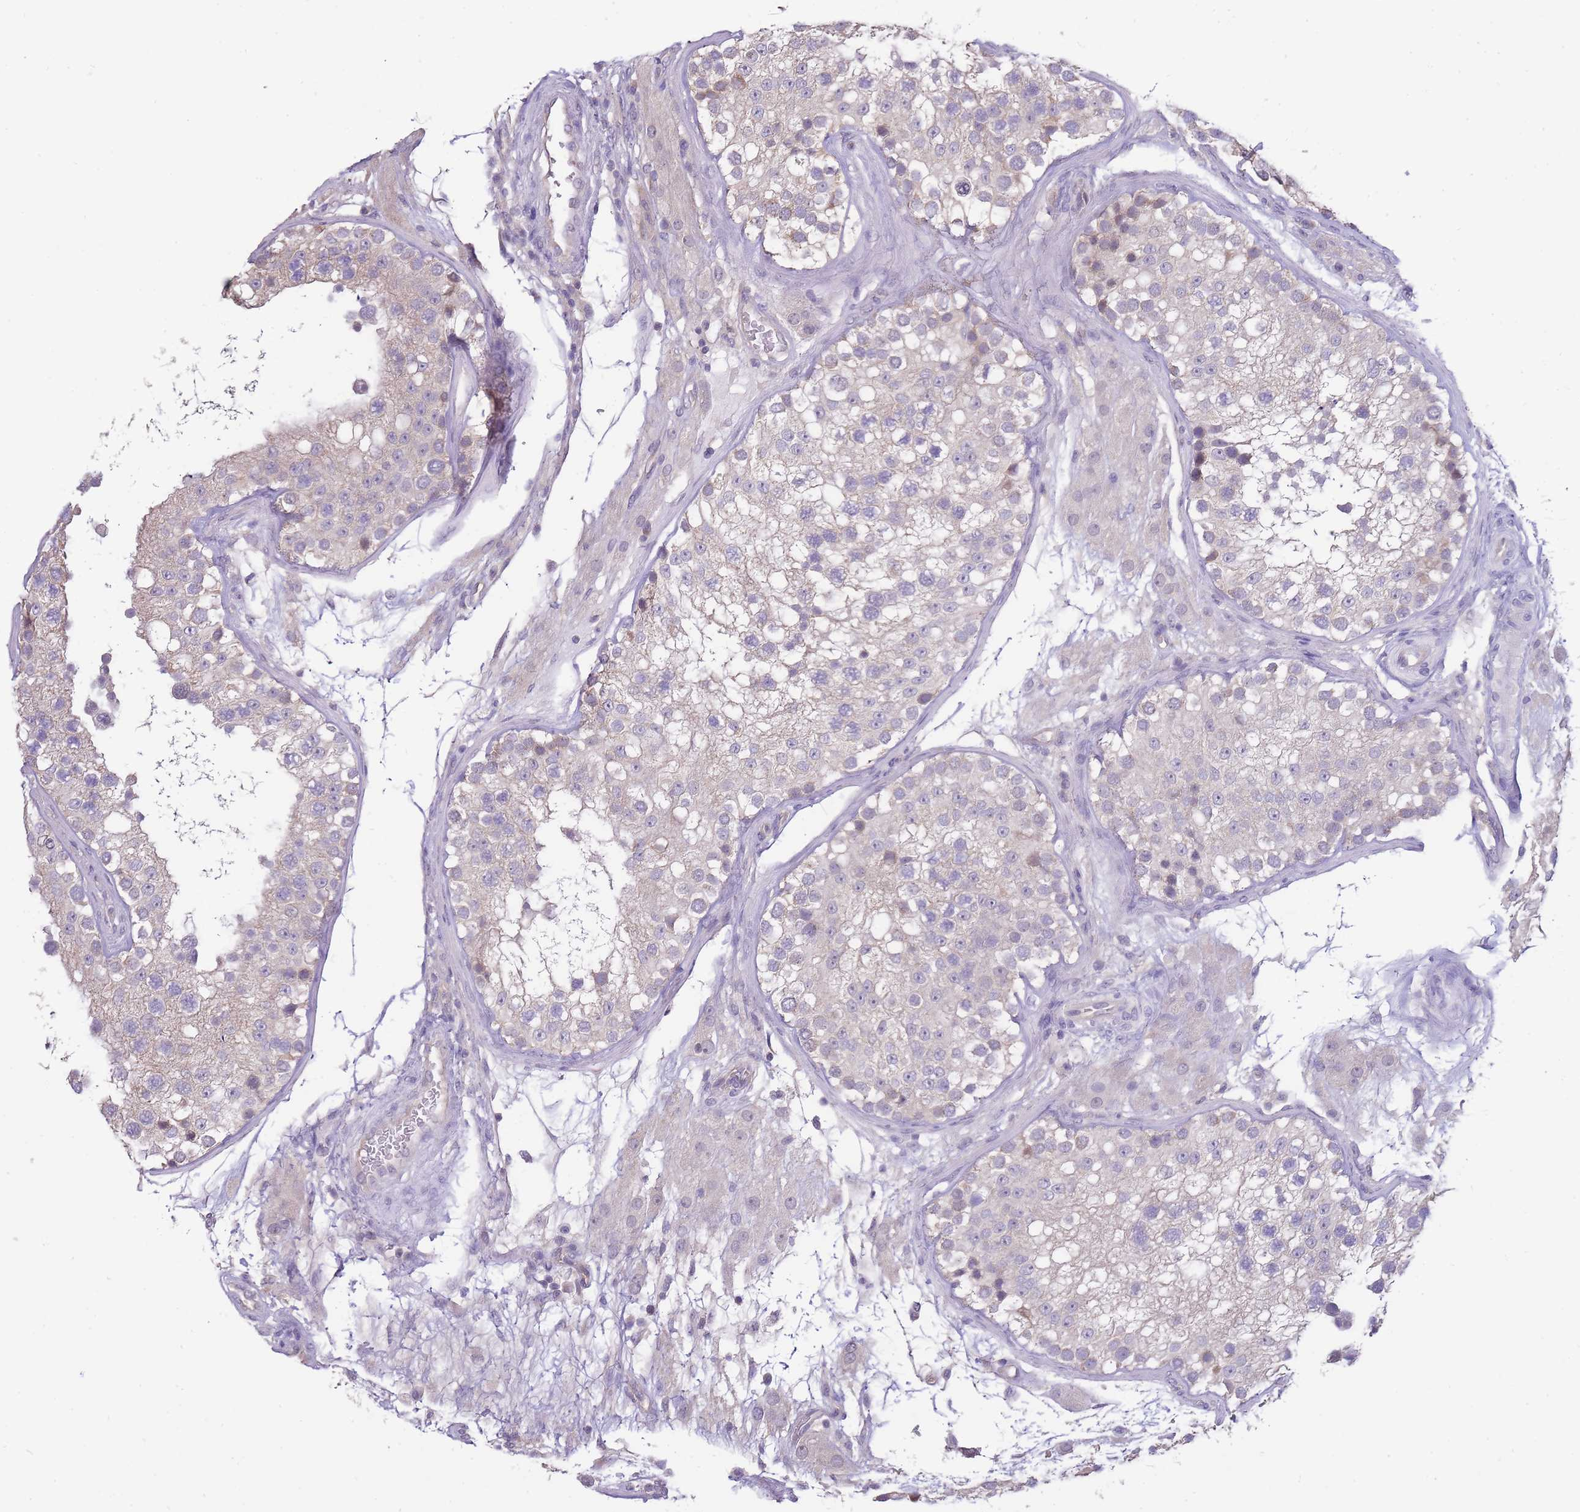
{"staining": {"intensity": "weak", "quantity": "<25%", "location": "cytoplasmic/membranous"}, "tissue": "testis", "cell_type": "Cells in seminiferous ducts", "image_type": "normal", "snomed": [{"axis": "morphology", "description": "Normal tissue, NOS"}, {"axis": "topography", "description": "Testis"}], "caption": "Immunohistochemical staining of benign human testis shows no significant expression in cells in seminiferous ducts. (IHC, brightfield microscopy, high magnification).", "gene": "C19orf25", "patient": {"sex": "male", "age": 26}}